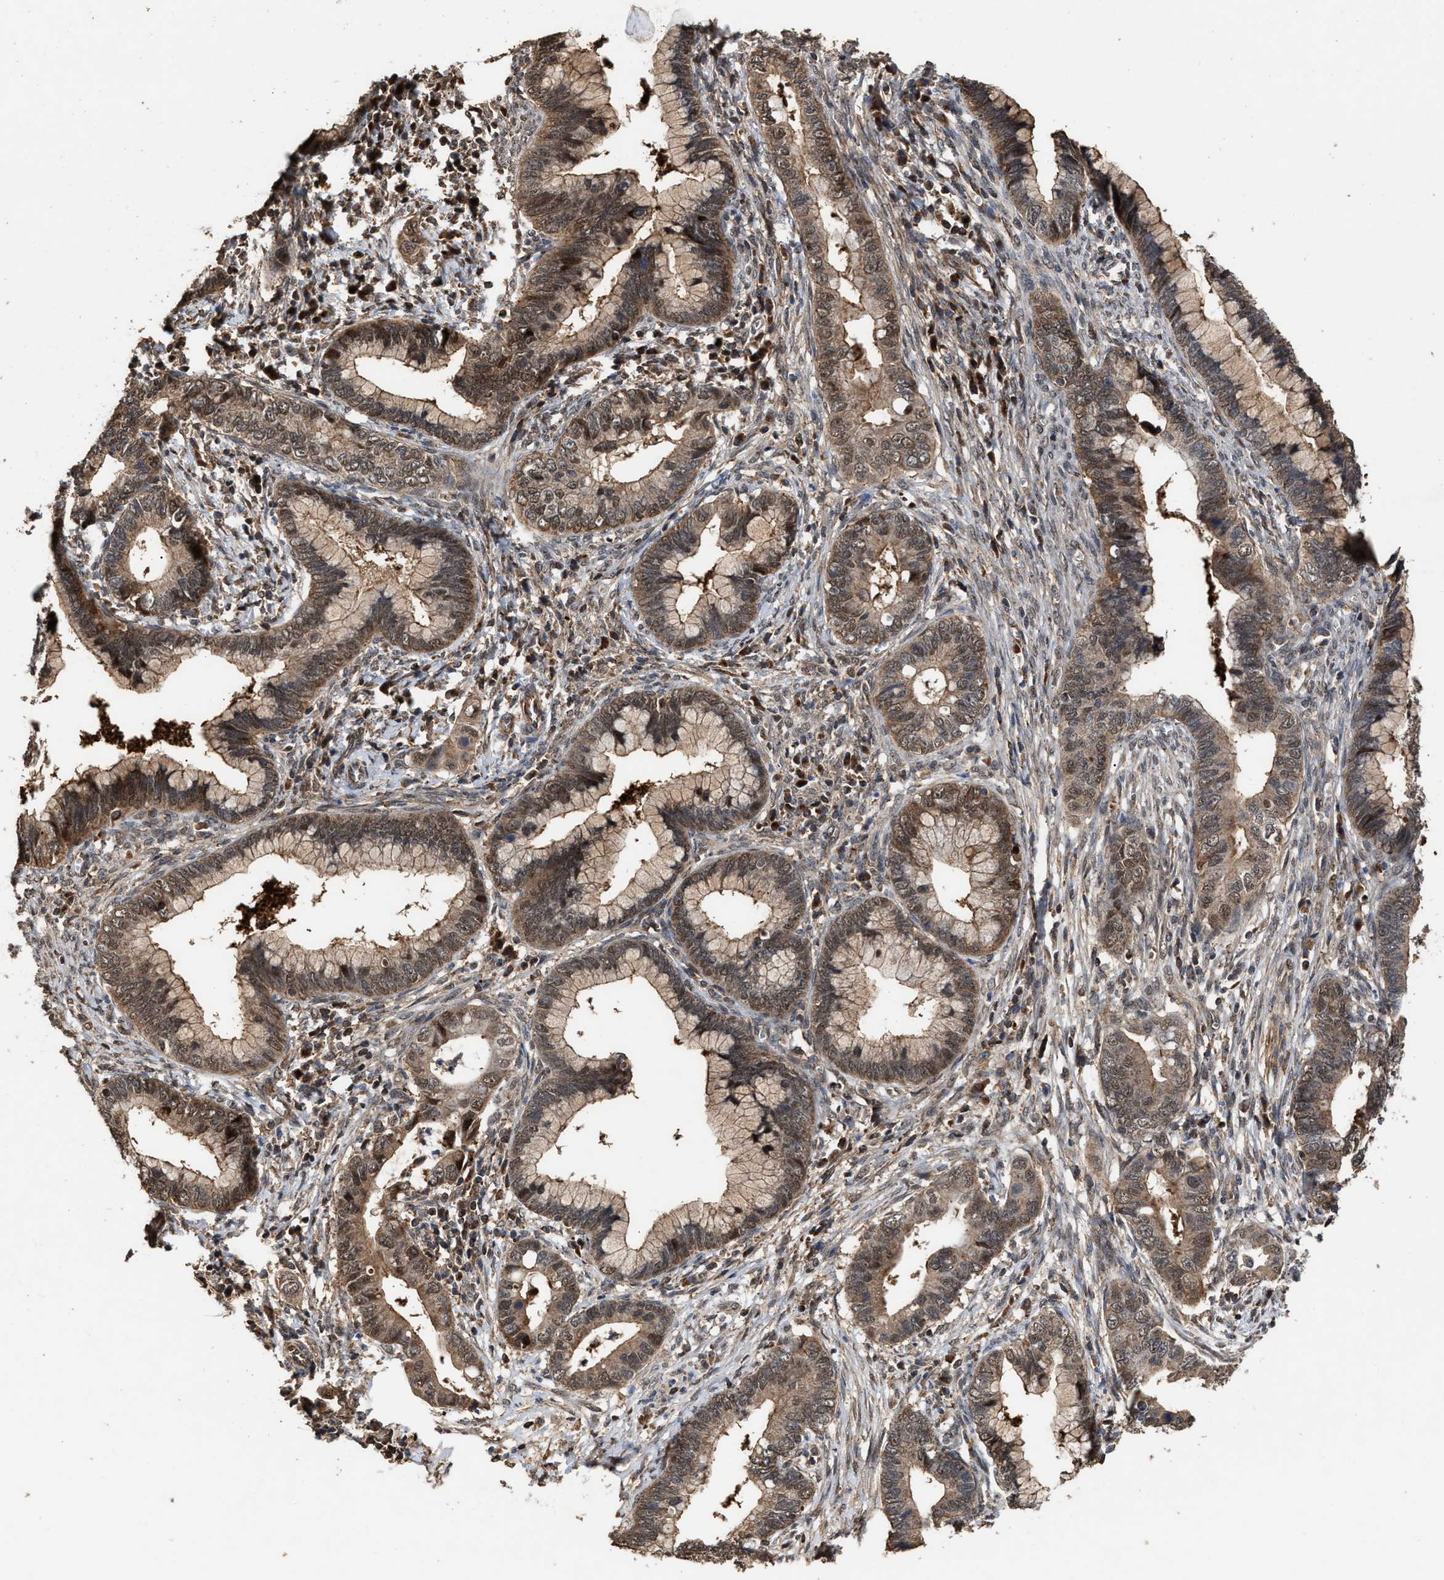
{"staining": {"intensity": "moderate", "quantity": ">75%", "location": "cytoplasmic/membranous"}, "tissue": "cervical cancer", "cell_type": "Tumor cells", "image_type": "cancer", "snomed": [{"axis": "morphology", "description": "Adenocarcinoma, NOS"}, {"axis": "topography", "description": "Cervix"}], "caption": "Protein expression analysis of human cervical cancer (adenocarcinoma) reveals moderate cytoplasmic/membranous expression in approximately >75% of tumor cells.", "gene": "ZNHIT6", "patient": {"sex": "female", "age": 44}}